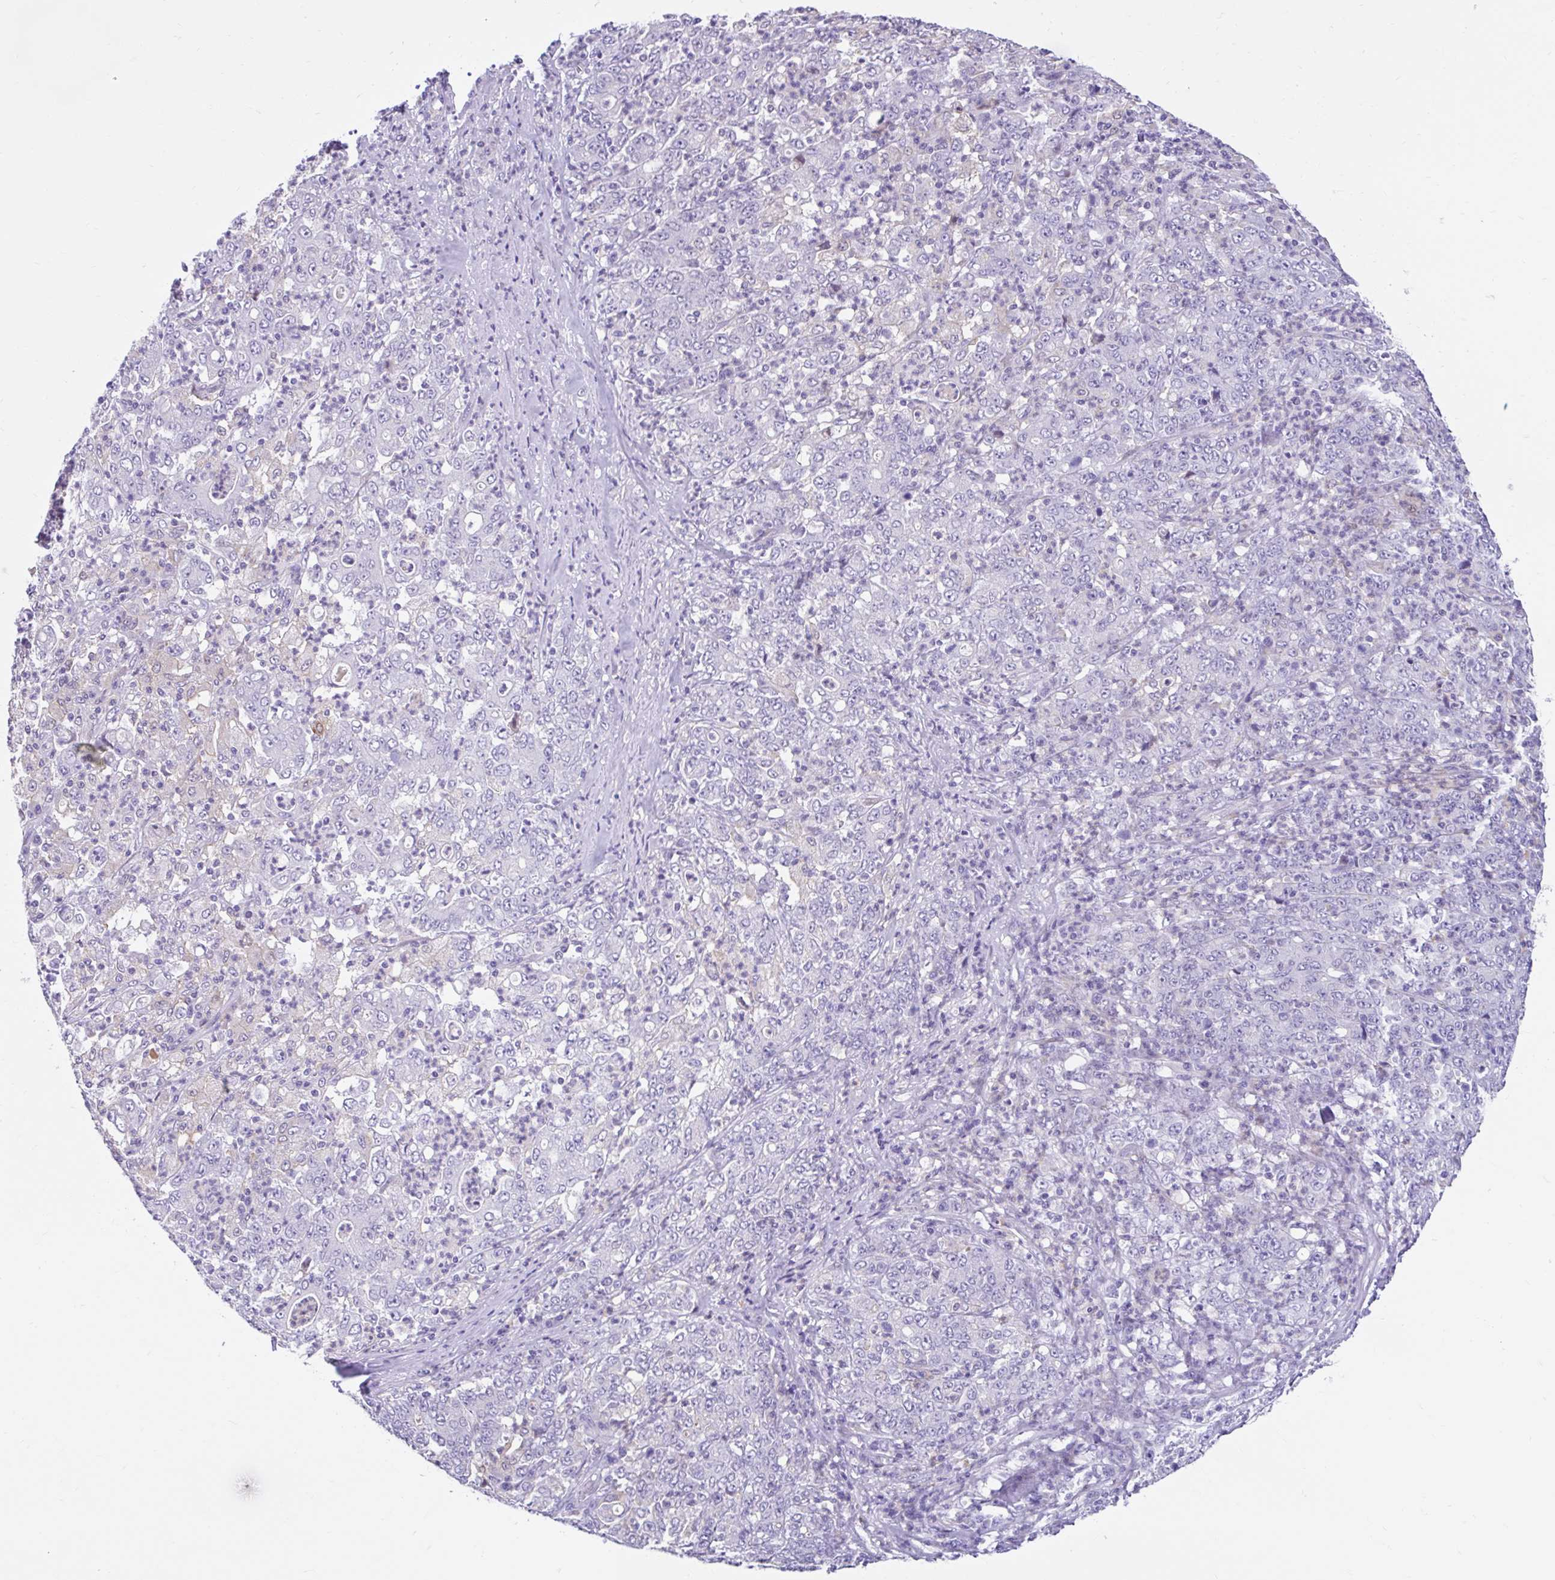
{"staining": {"intensity": "negative", "quantity": "none", "location": "none"}, "tissue": "stomach cancer", "cell_type": "Tumor cells", "image_type": "cancer", "snomed": [{"axis": "morphology", "description": "Adenocarcinoma, NOS"}, {"axis": "topography", "description": "Stomach, lower"}], "caption": "Adenocarcinoma (stomach) stained for a protein using immunohistochemistry shows no expression tumor cells.", "gene": "NHLH2", "patient": {"sex": "female", "age": 71}}